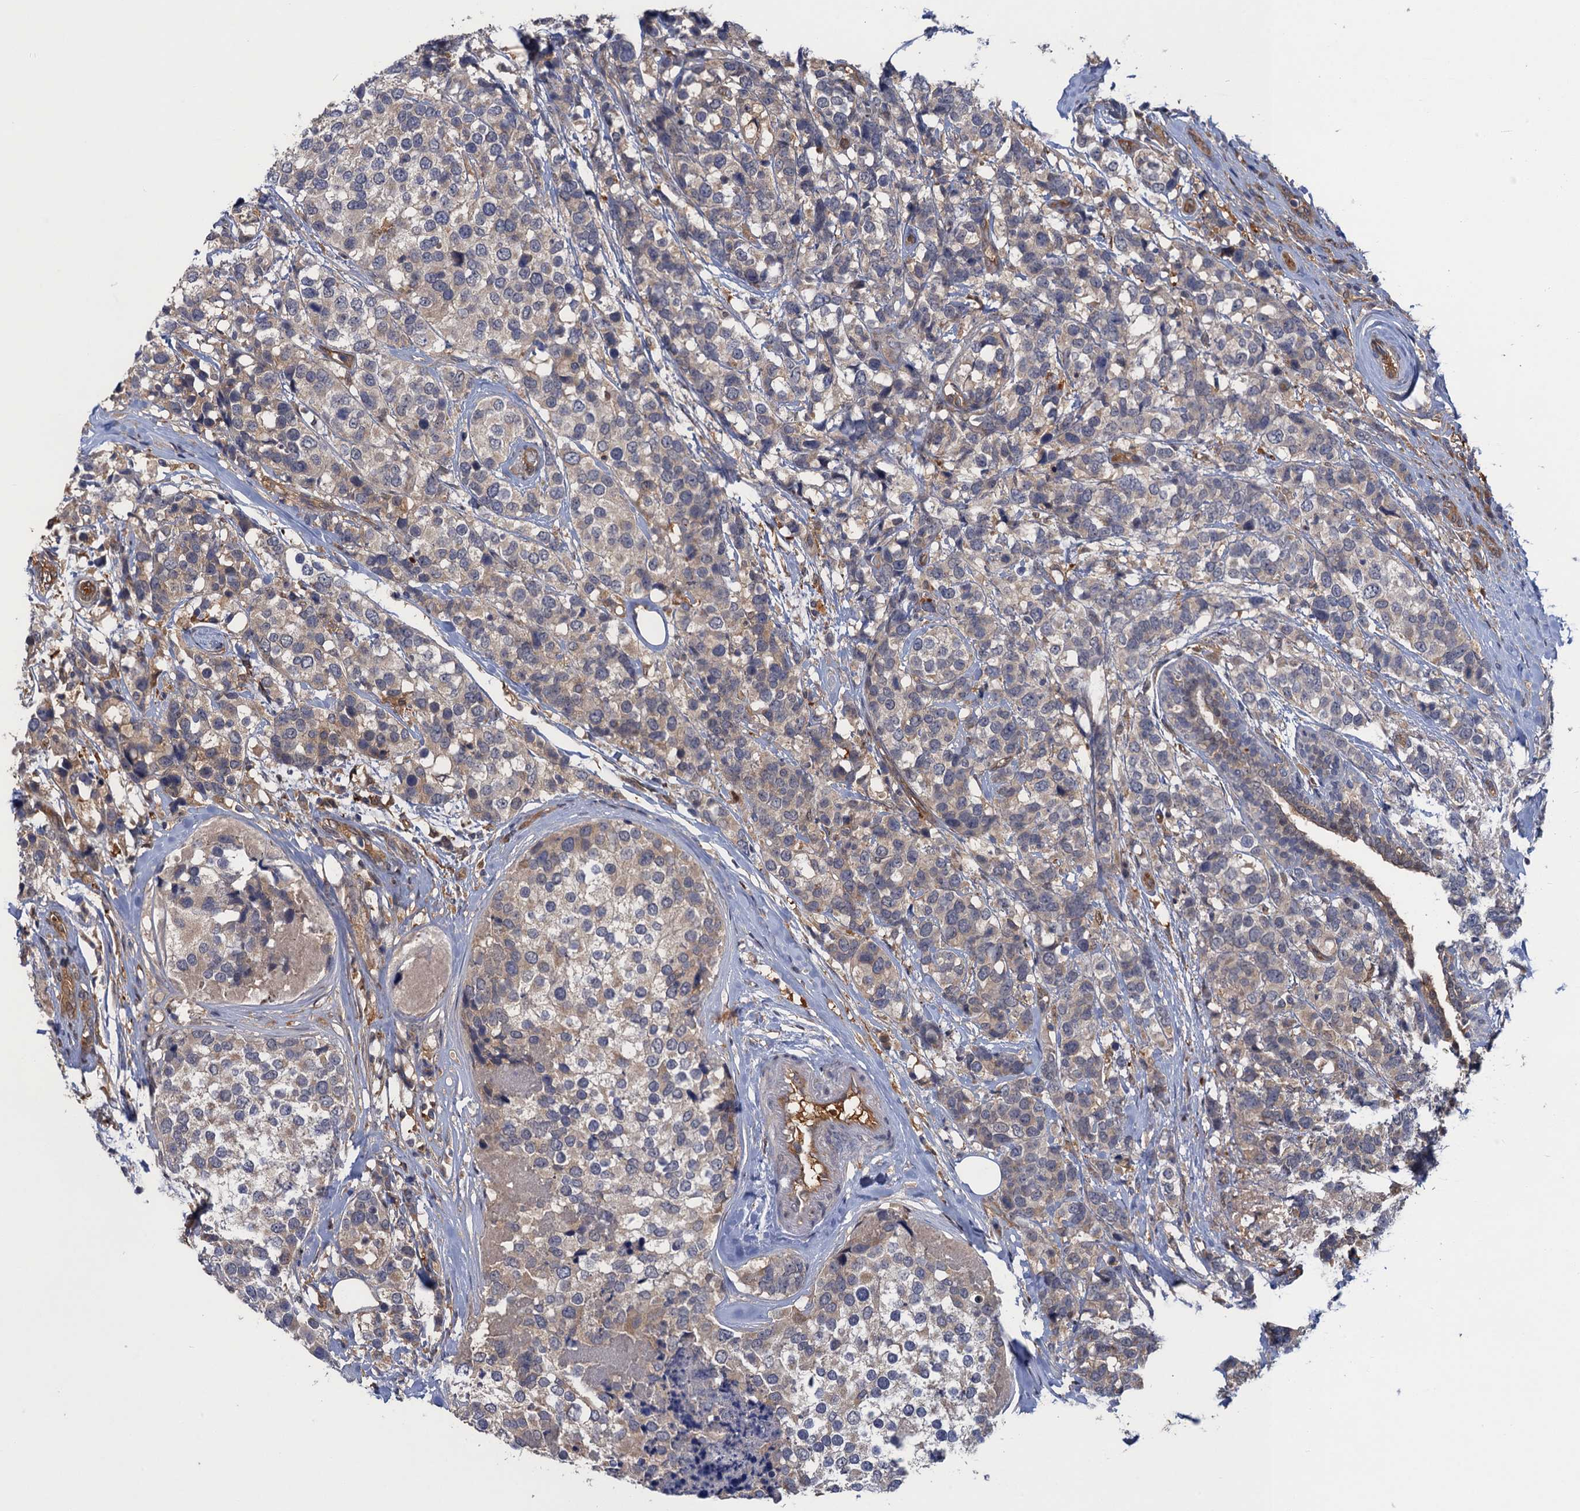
{"staining": {"intensity": "weak", "quantity": "25%-75%", "location": "cytoplasmic/membranous"}, "tissue": "breast cancer", "cell_type": "Tumor cells", "image_type": "cancer", "snomed": [{"axis": "morphology", "description": "Lobular carcinoma"}, {"axis": "topography", "description": "Breast"}], "caption": "A brown stain shows weak cytoplasmic/membranous staining of a protein in breast cancer tumor cells.", "gene": "NEK8", "patient": {"sex": "female", "age": 59}}